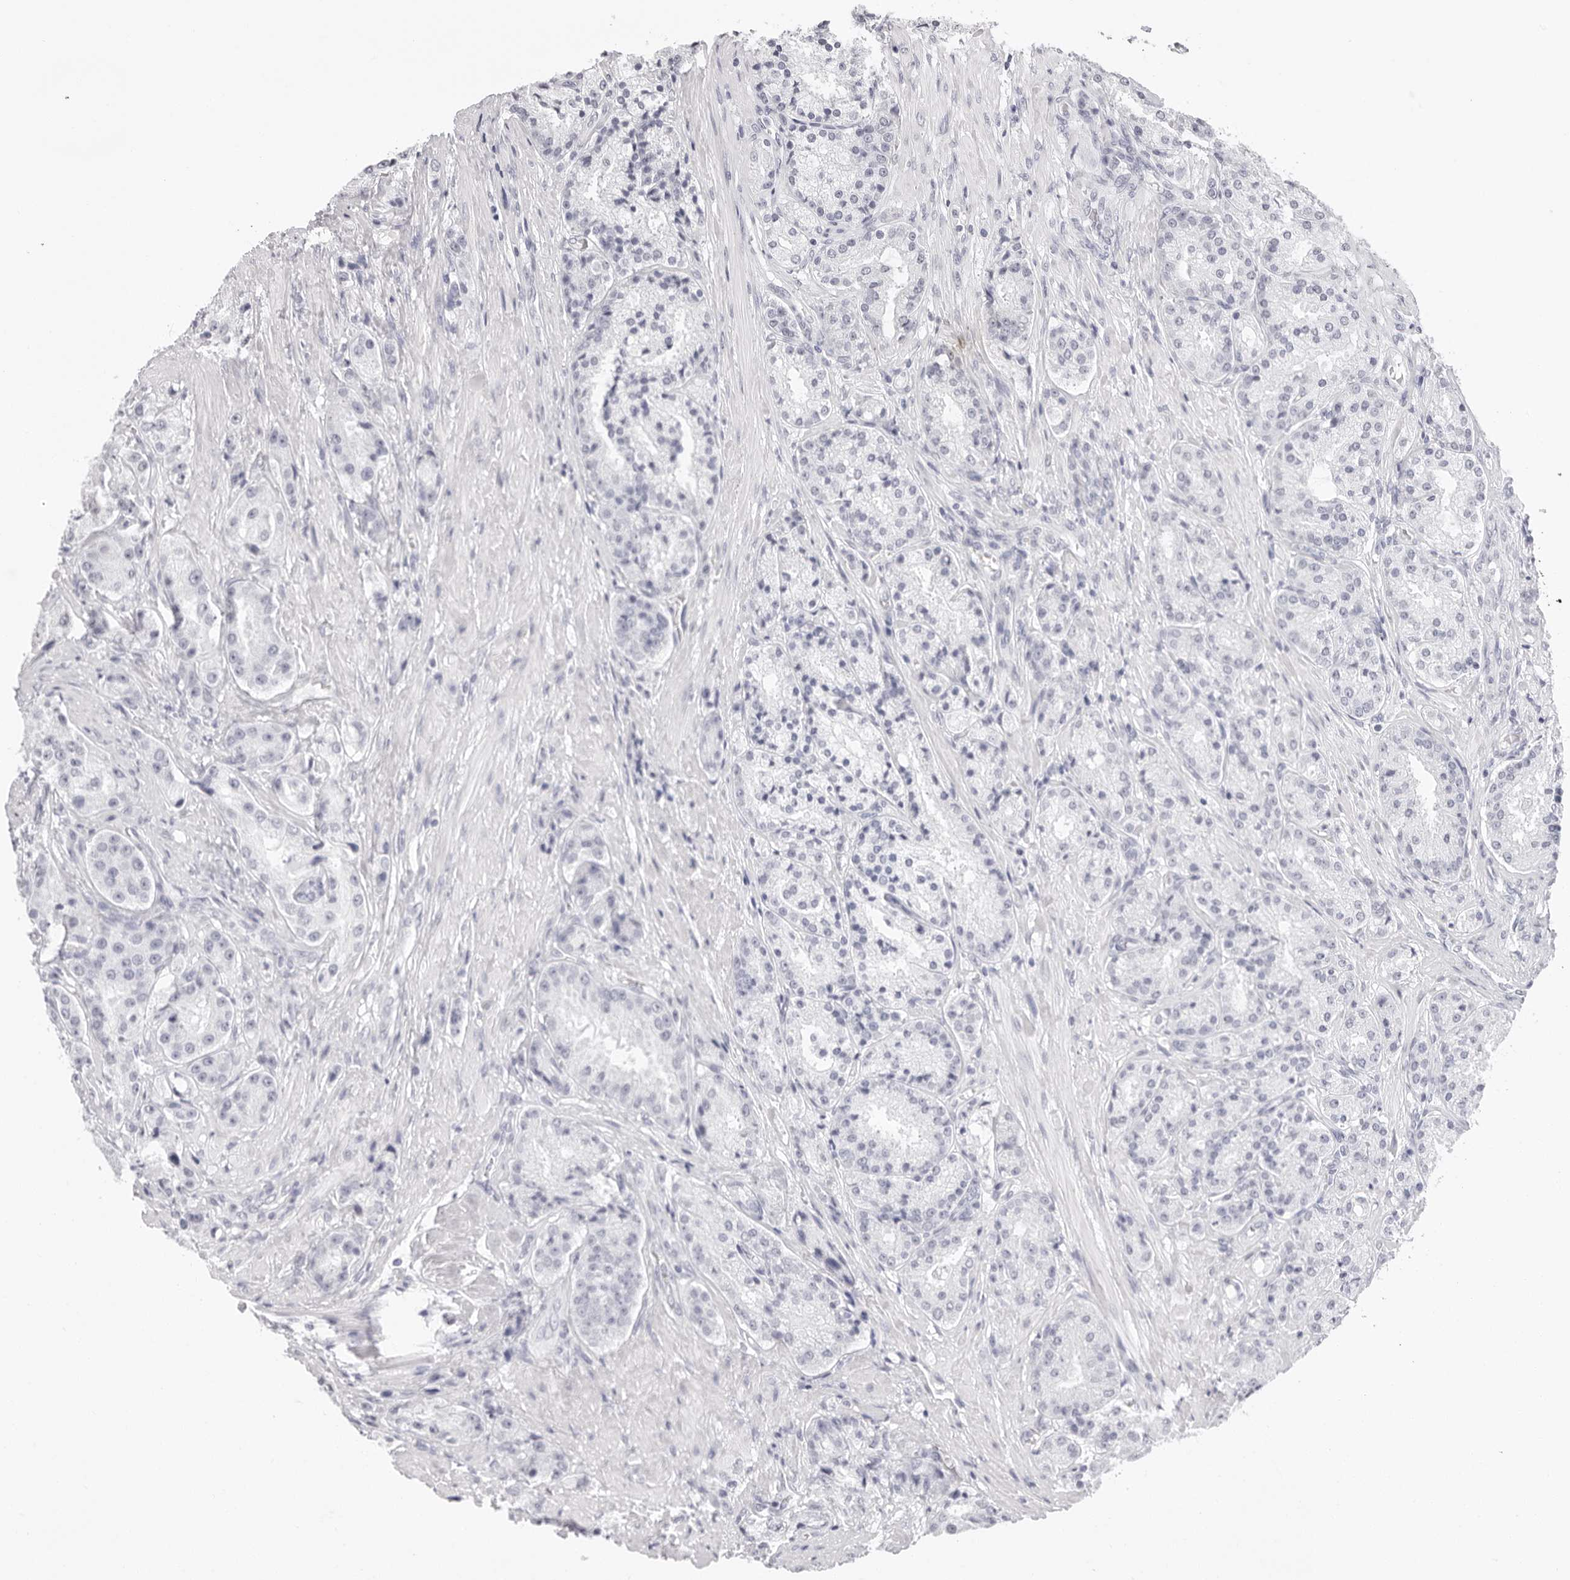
{"staining": {"intensity": "negative", "quantity": "none", "location": "none"}, "tissue": "prostate cancer", "cell_type": "Tumor cells", "image_type": "cancer", "snomed": [{"axis": "morphology", "description": "Adenocarcinoma, High grade"}, {"axis": "topography", "description": "Prostate"}], "caption": "There is no significant positivity in tumor cells of prostate cancer (adenocarcinoma (high-grade)).", "gene": "CST5", "patient": {"sex": "male", "age": 60}}